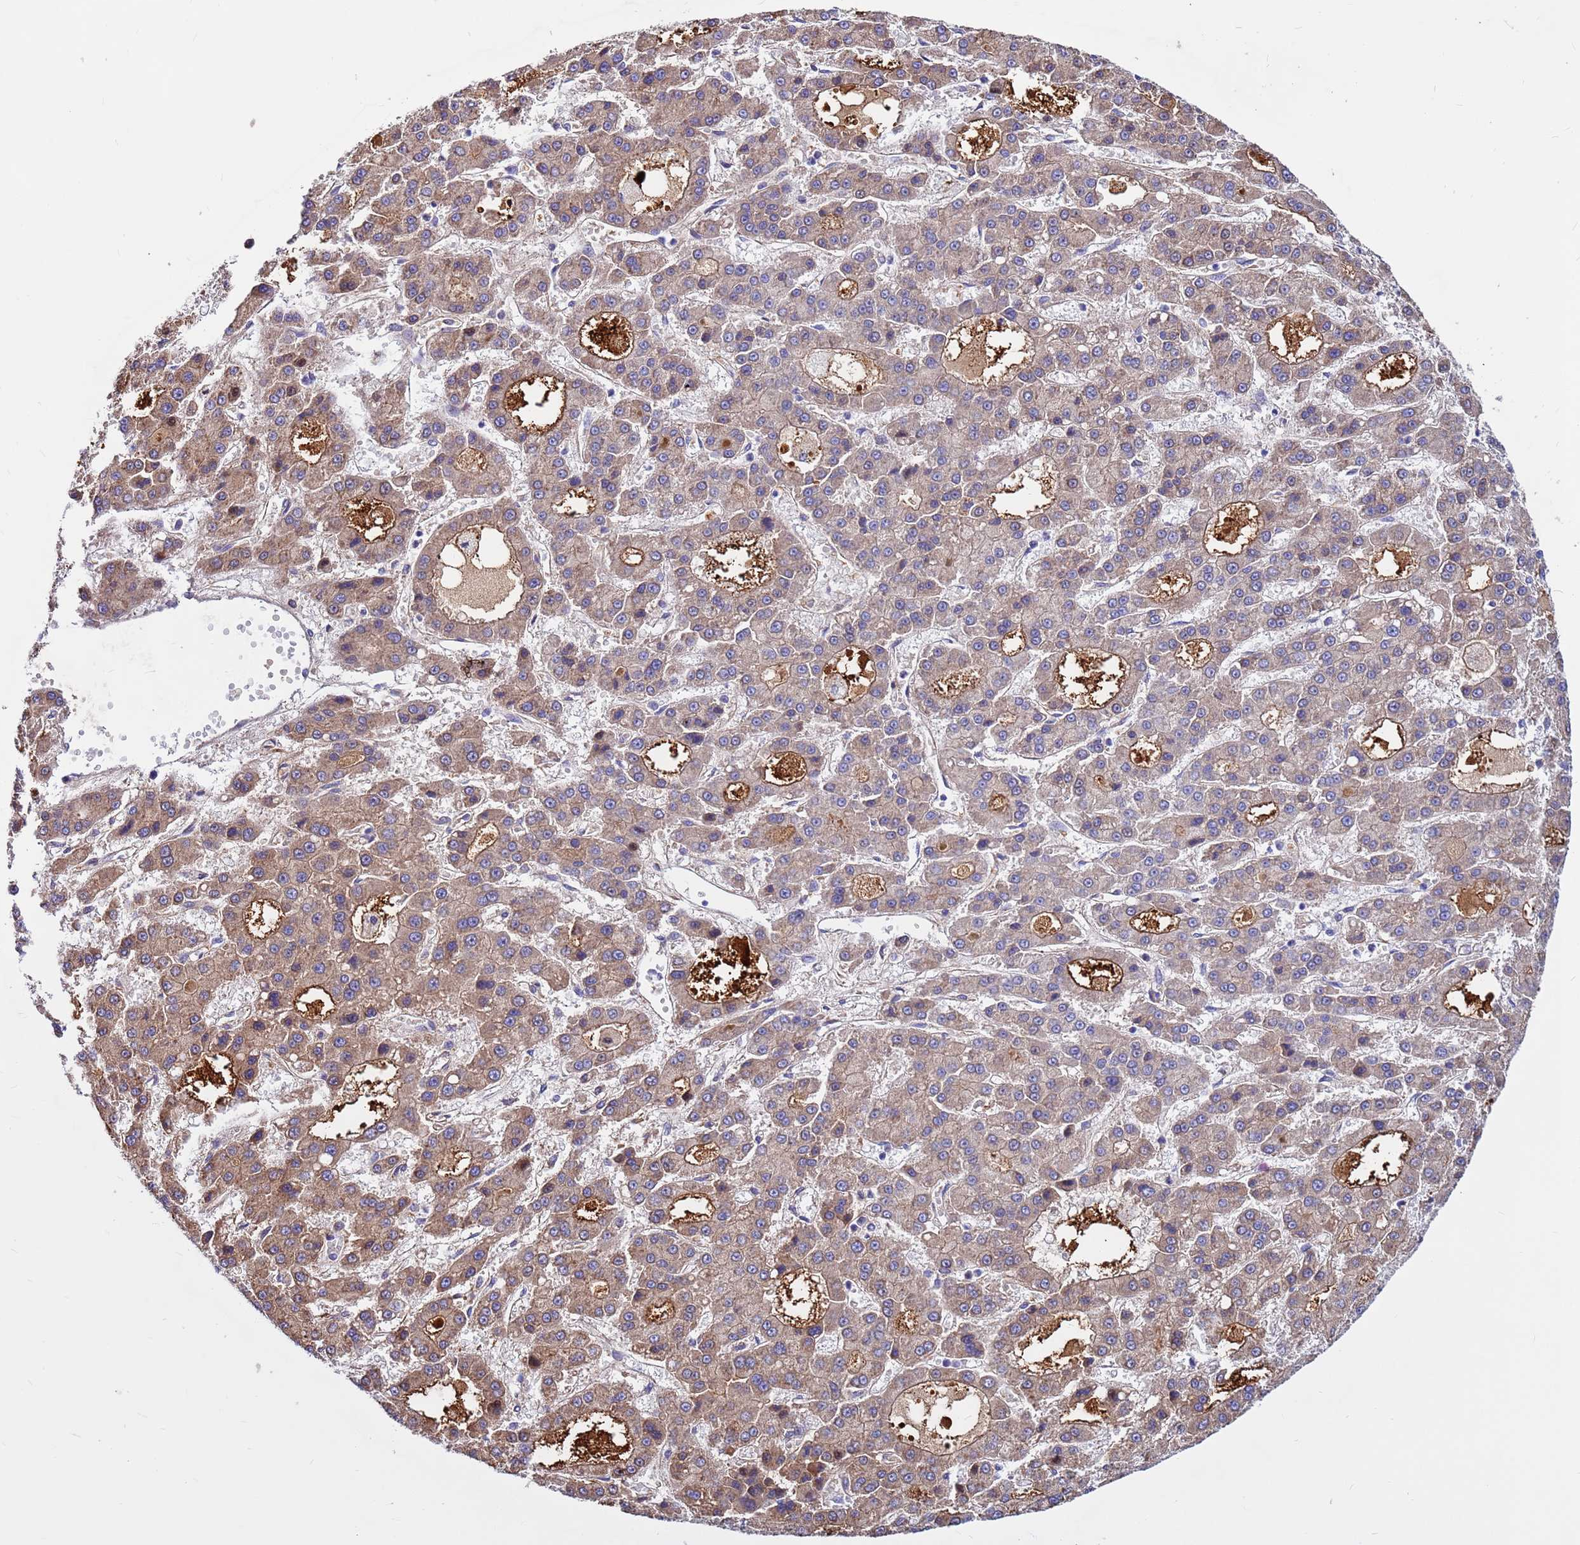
{"staining": {"intensity": "moderate", "quantity": ">75%", "location": "cytoplasmic/membranous"}, "tissue": "liver cancer", "cell_type": "Tumor cells", "image_type": "cancer", "snomed": [{"axis": "morphology", "description": "Carcinoma, Hepatocellular, NOS"}, {"axis": "topography", "description": "Liver"}], "caption": "An immunohistochemistry (IHC) micrograph of neoplastic tissue is shown. Protein staining in brown highlights moderate cytoplasmic/membranous positivity in liver hepatocellular carcinoma within tumor cells.", "gene": "CRHBP", "patient": {"sex": "male", "age": 70}}